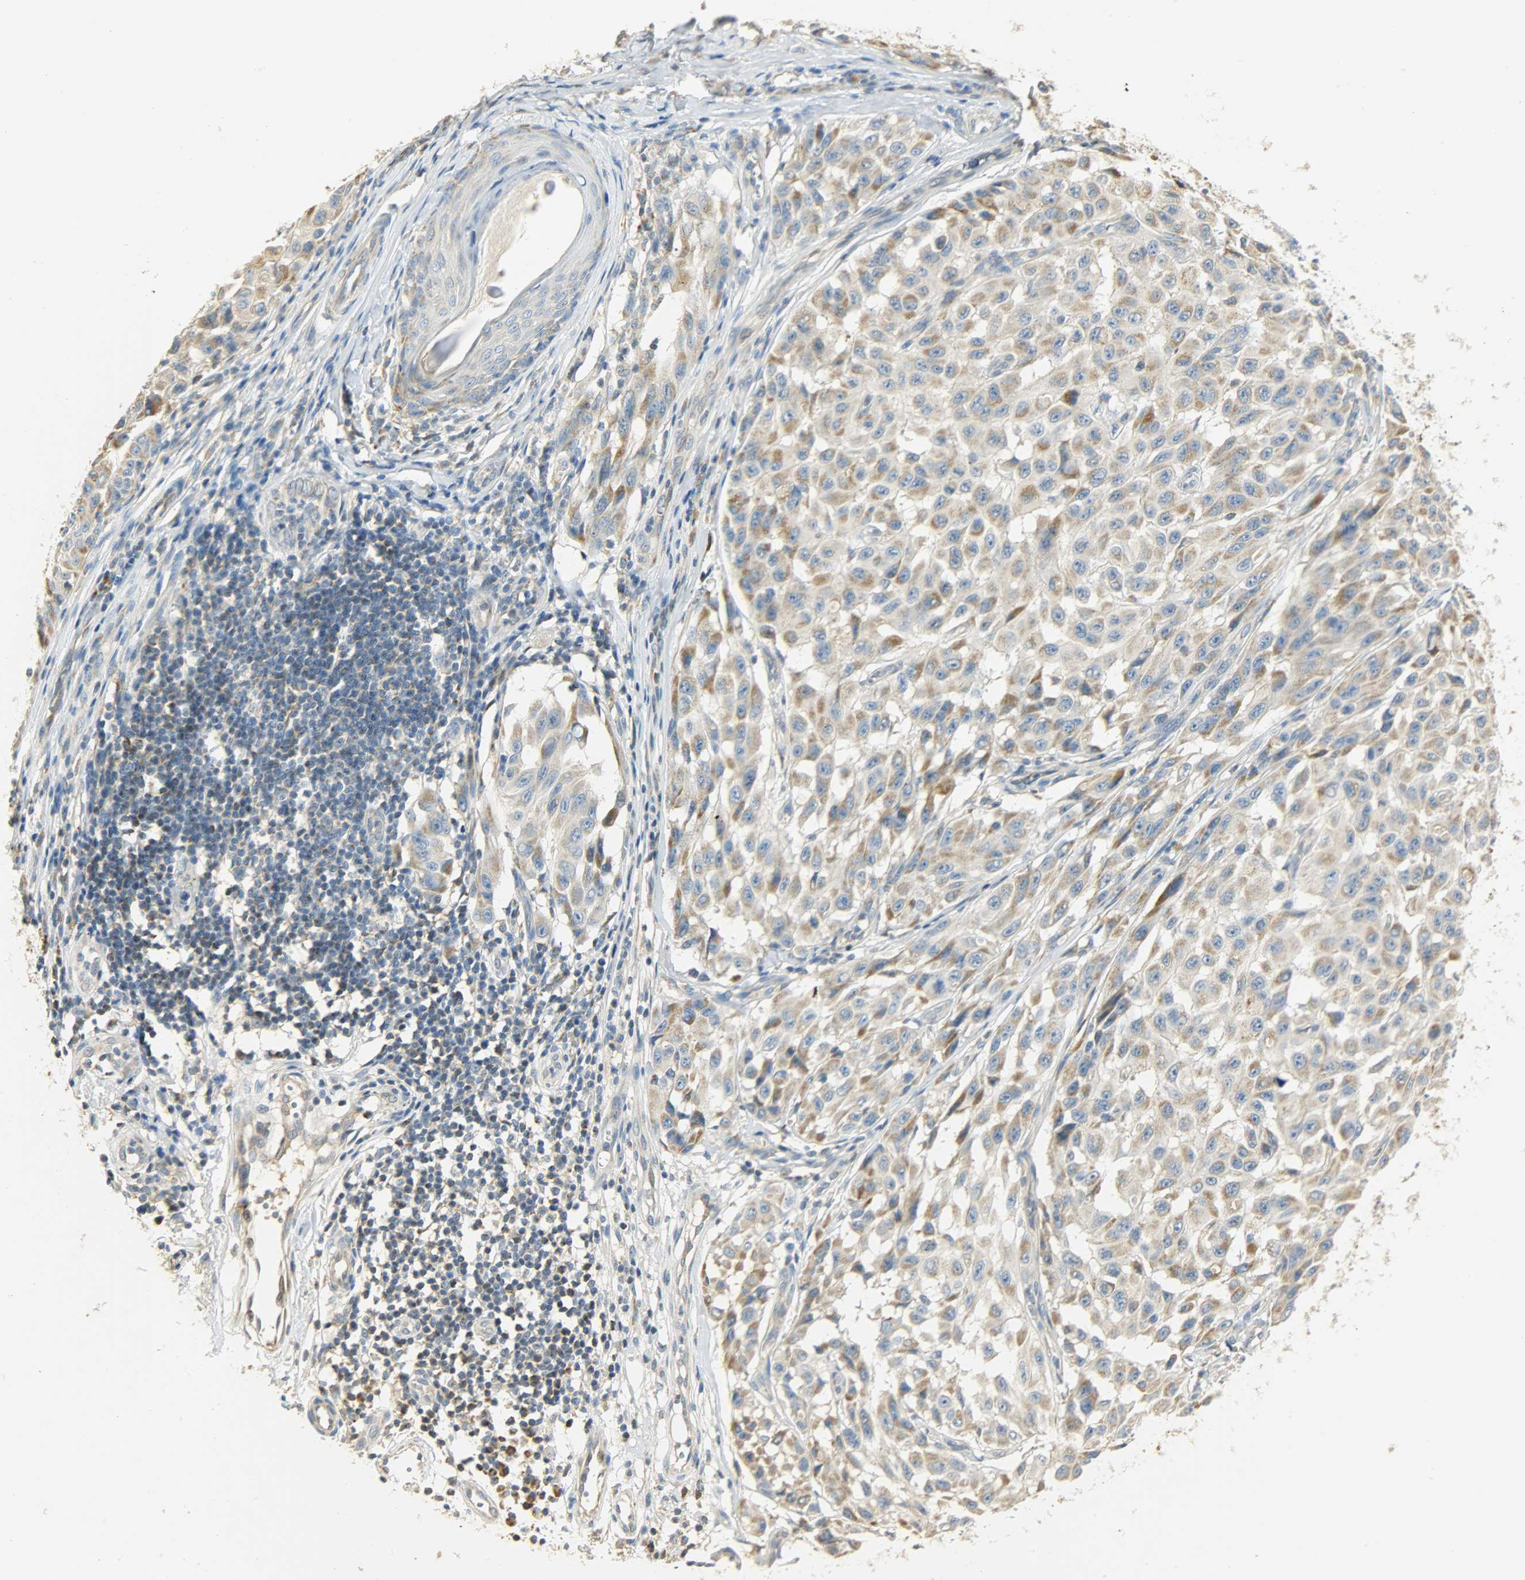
{"staining": {"intensity": "strong", "quantity": ">75%", "location": "cytoplasmic/membranous"}, "tissue": "melanoma", "cell_type": "Tumor cells", "image_type": "cancer", "snomed": [{"axis": "morphology", "description": "Malignant melanoma, NOS"}, {"axis": "topography", "description": "Skin"}], "caption": "Immunohistochemical staining of melanoma exhibits high levels of strong cytoplasmic/membranous protein positivity in about >75% of tumor cells.", "gene": "NNT", "patient": {"sex": "male", "age": 30}}